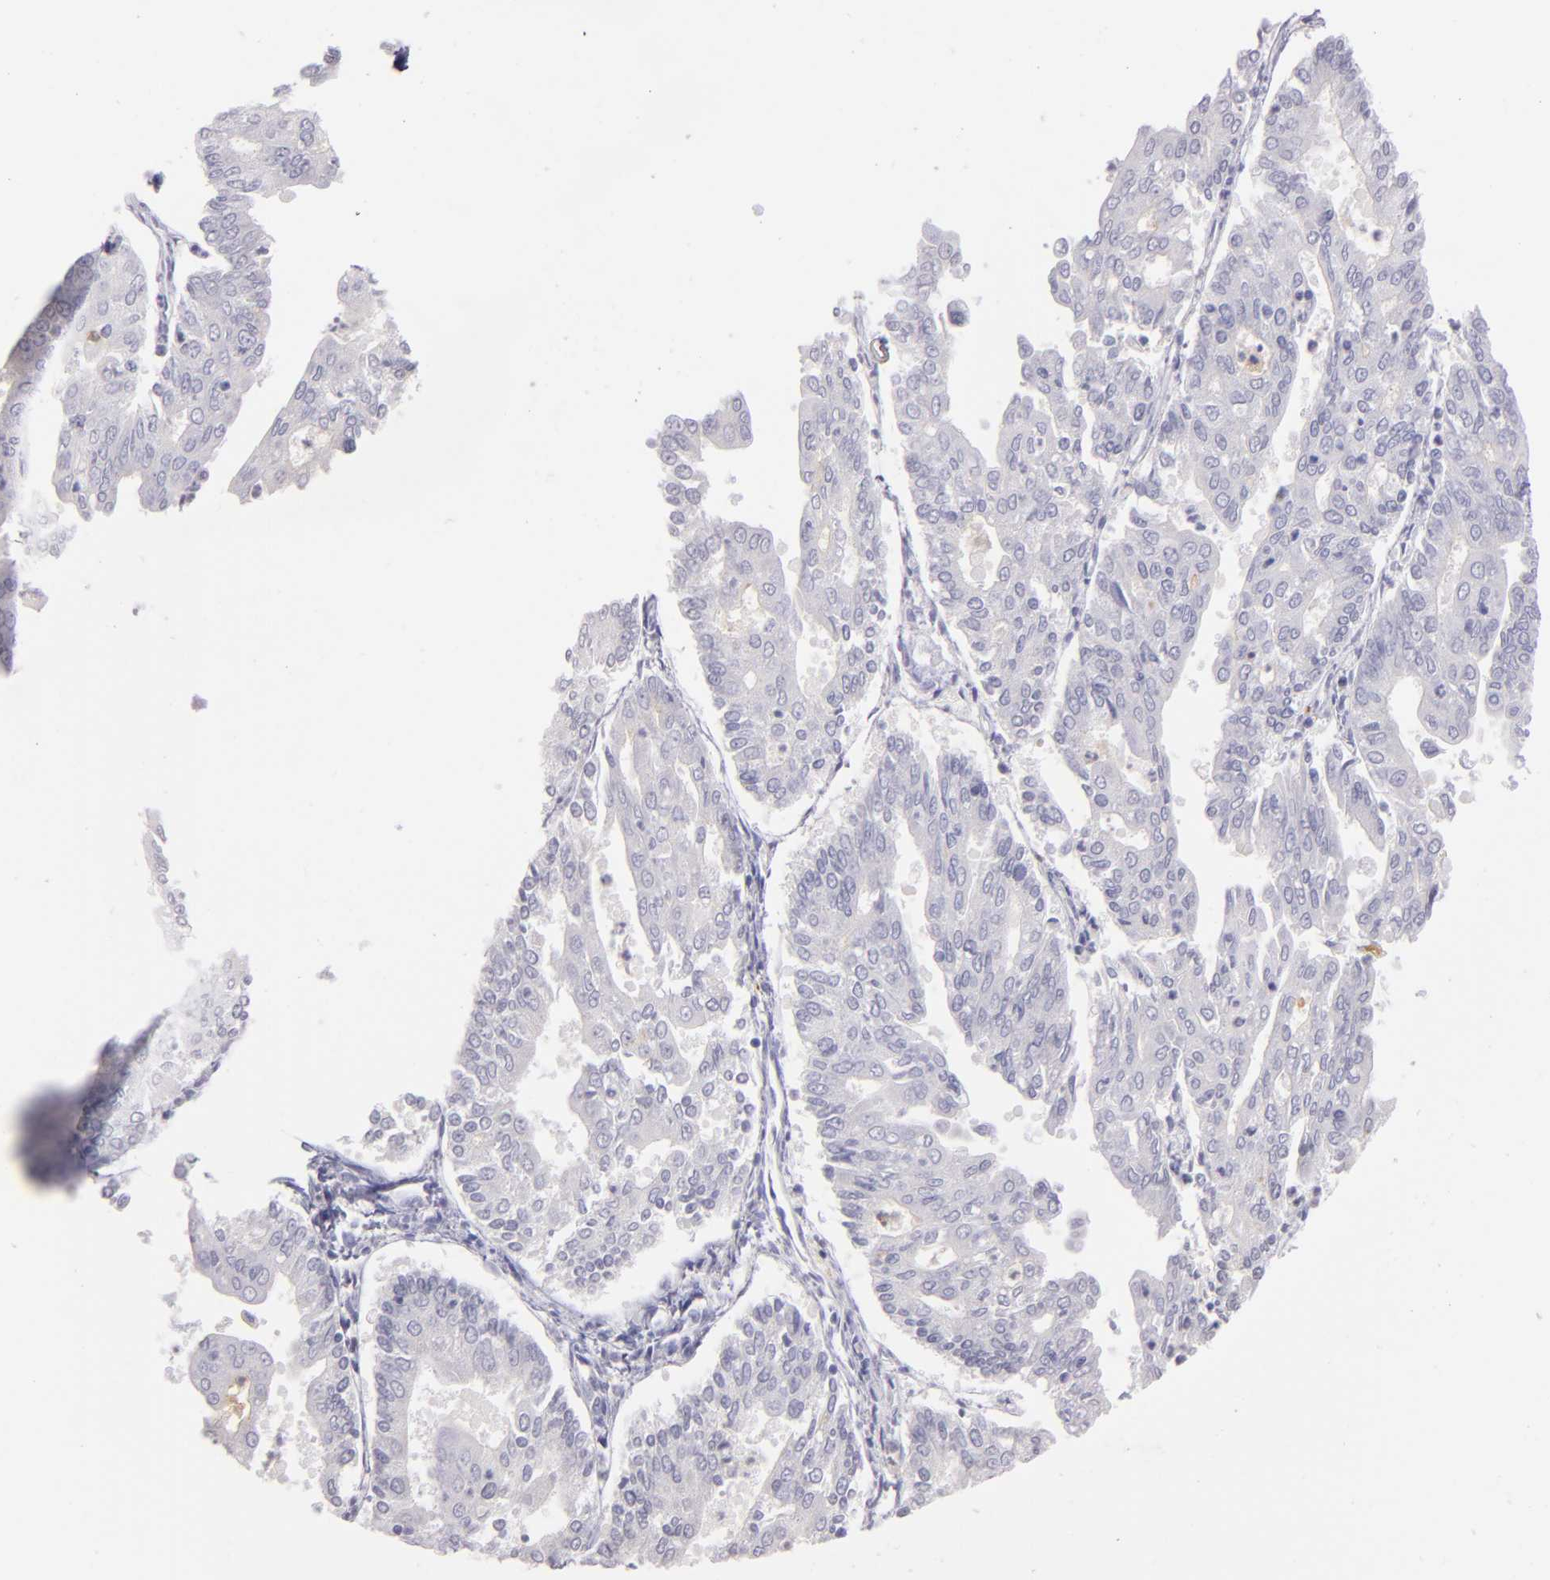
{"staining": {"intensity": "negative", "quantity": "none", "location": "none"}, "tissue": "endometrial cancer", "cell_type": "Tumor cells", "image_type": "cancer", "snomed": [{"axis": "morphology", "description": "Adenocarcinoma, NOS"}, {"axis": "topography", "description": "Endometrium"}], "caption": "Immunohistochemistry (IHC) of adenocarcinoma (endometrial) displays no staining in tumor cells. Nuclei are stained in blue.", "gene": "IL2RA", "patient": {"sex": "female", "age": 79}}